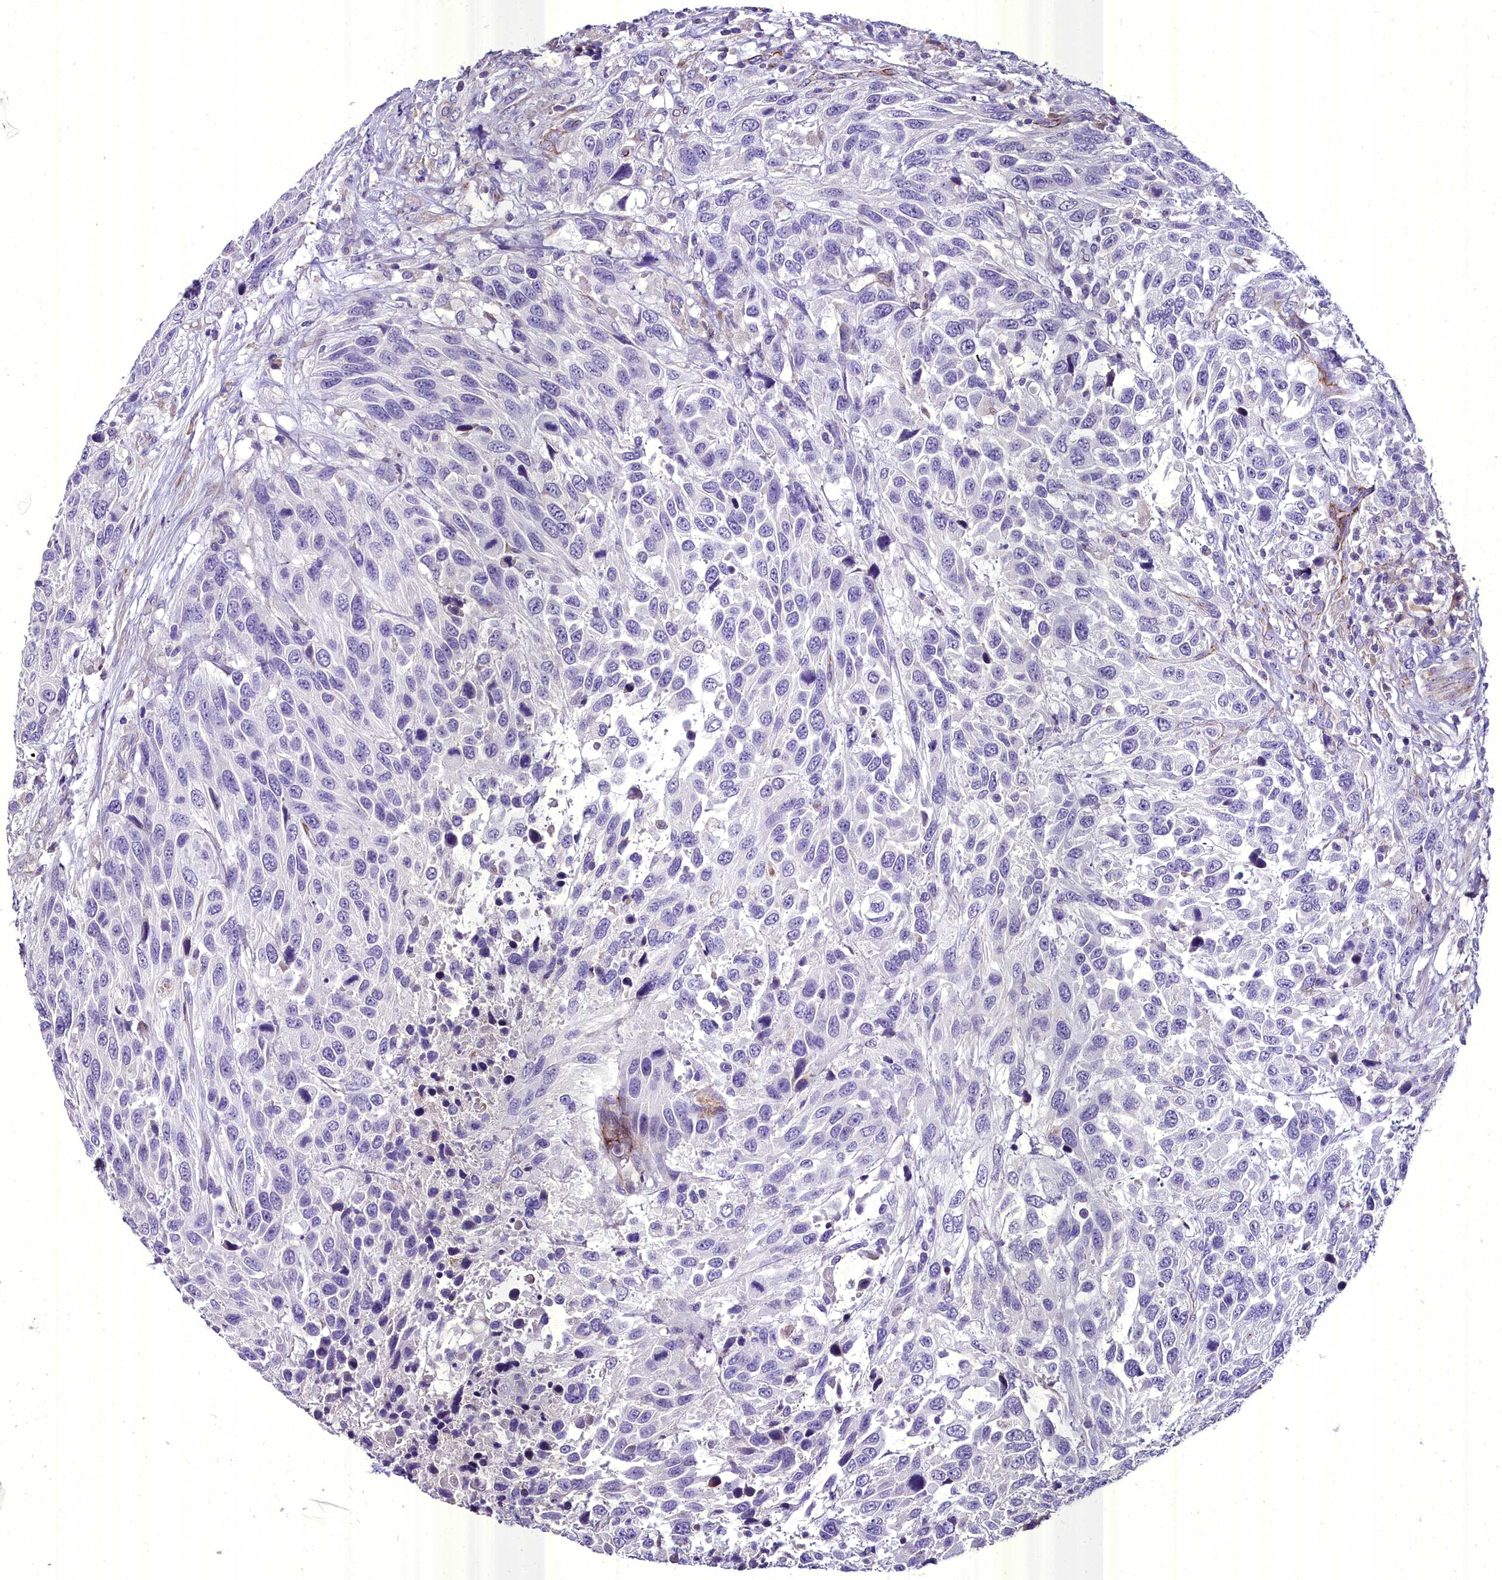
{"staining": {"intensity": "negative", "quantity": "none", "location": "none"}, "tissue": "urothelial cancer", "cell_type": "Tumor cells", "image_type": "cancer", "snomed": [{"axis": "morphology", "description": "Urothelial carcinoma, High grade"}, {"axis": "topography", "description": "Urinary bladder"}], "caption": "A high-resolution micrograph shows immunohistochemistry staining of urothelial cancer, which reveals no significant positivity in tumor cells.", "gene": "MS4A18", "patient": {"sex": "female", "age": 70}}